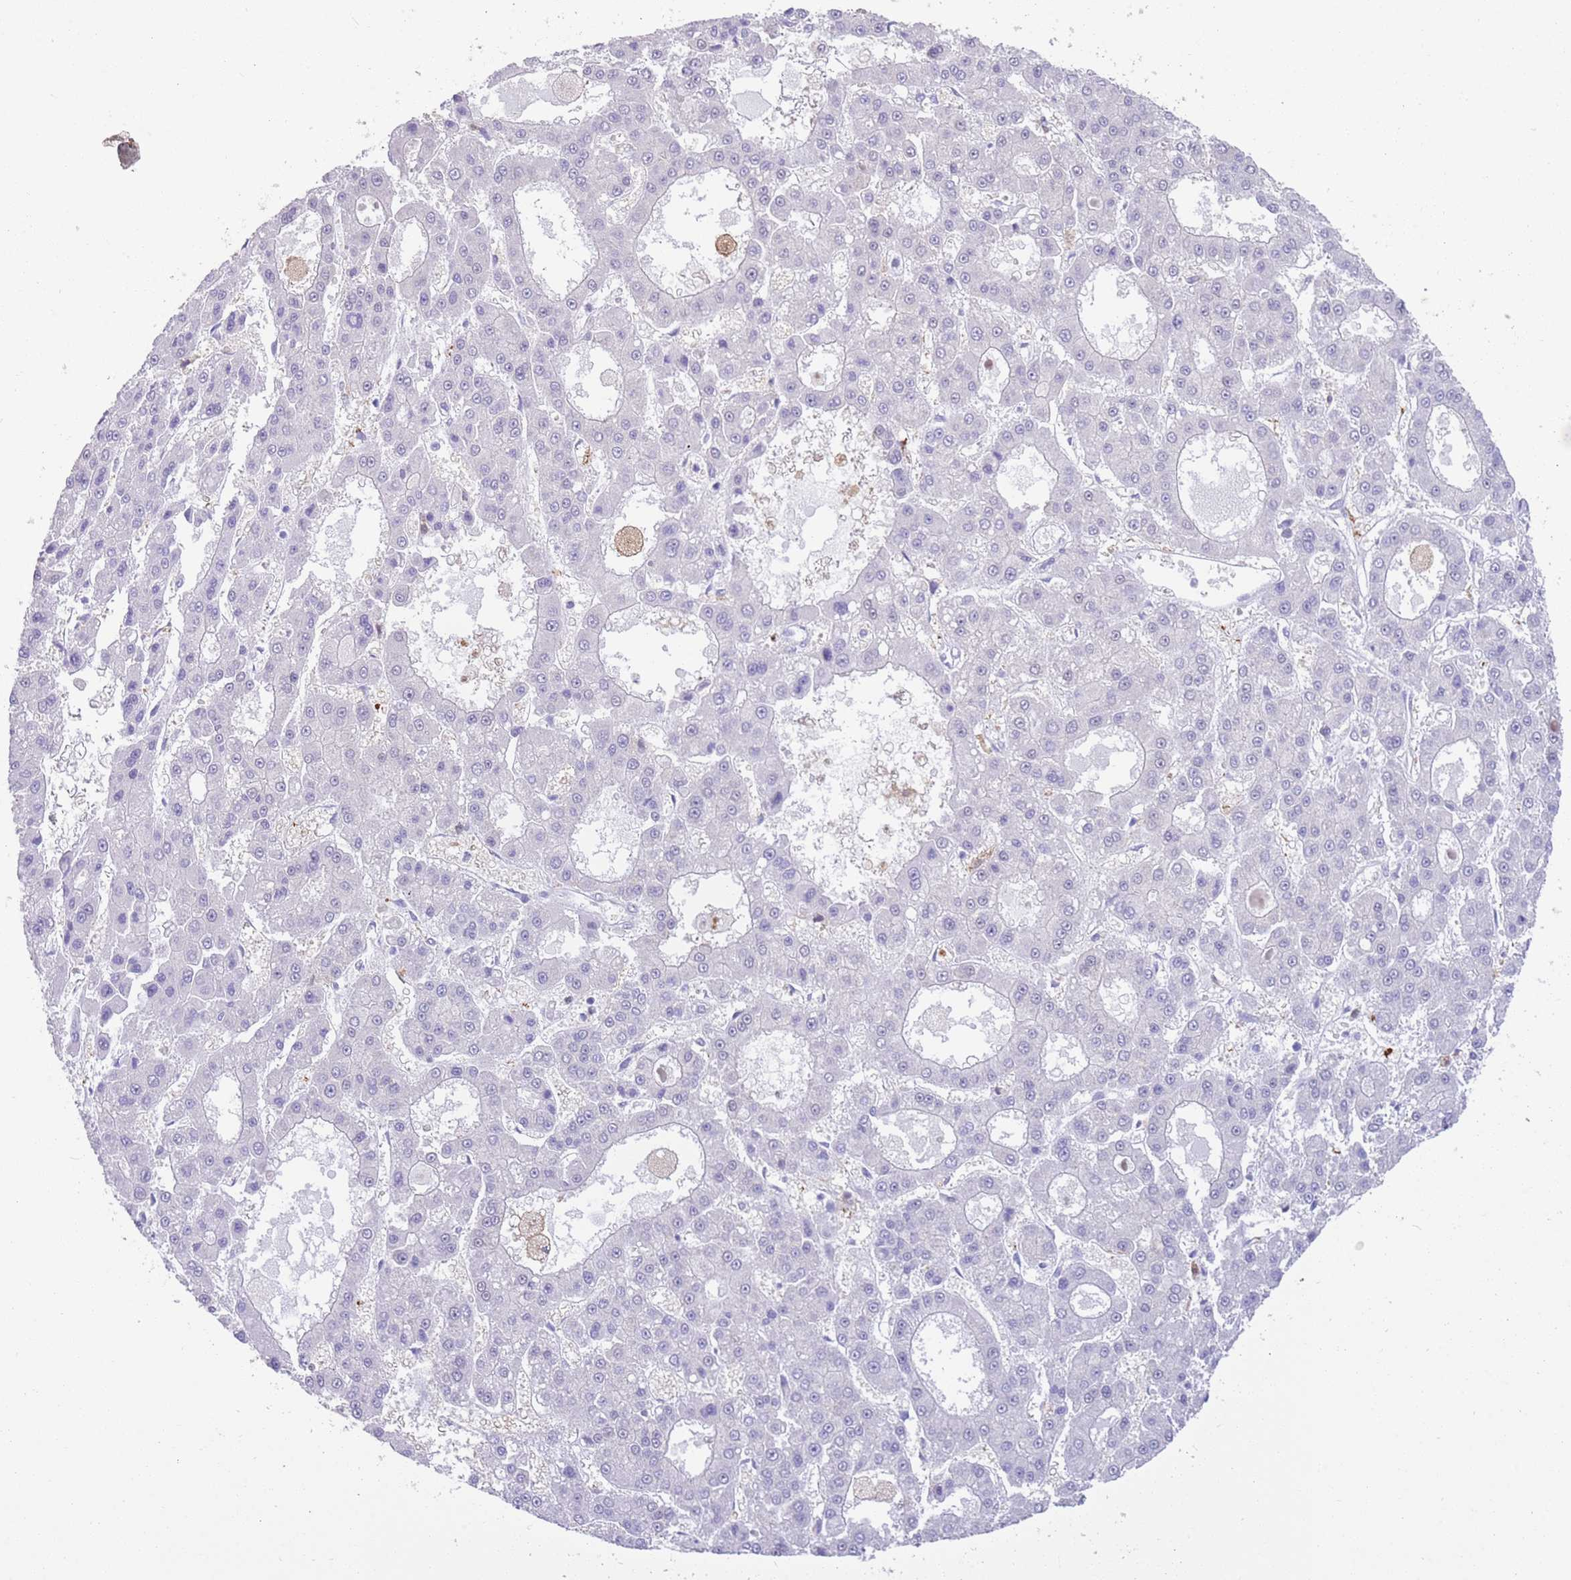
{"staining": {"intensity": "negative", "quantity": "none", "location": "none"}, "tissue": "liver cancer", "cell_type": "Tumor cells", "image_type": "cancer", "snomed": [{"axis": "morphology", "description": "Carcinoma, Hepatocellular, NOS"}, {"axis": "topography", "description": "Liver"}], "caption": "Tumor cells are negative for brown protein staining in liver cancer.", "gene": "TRIM32", "patient": {"sex": "male", "age": 70}}